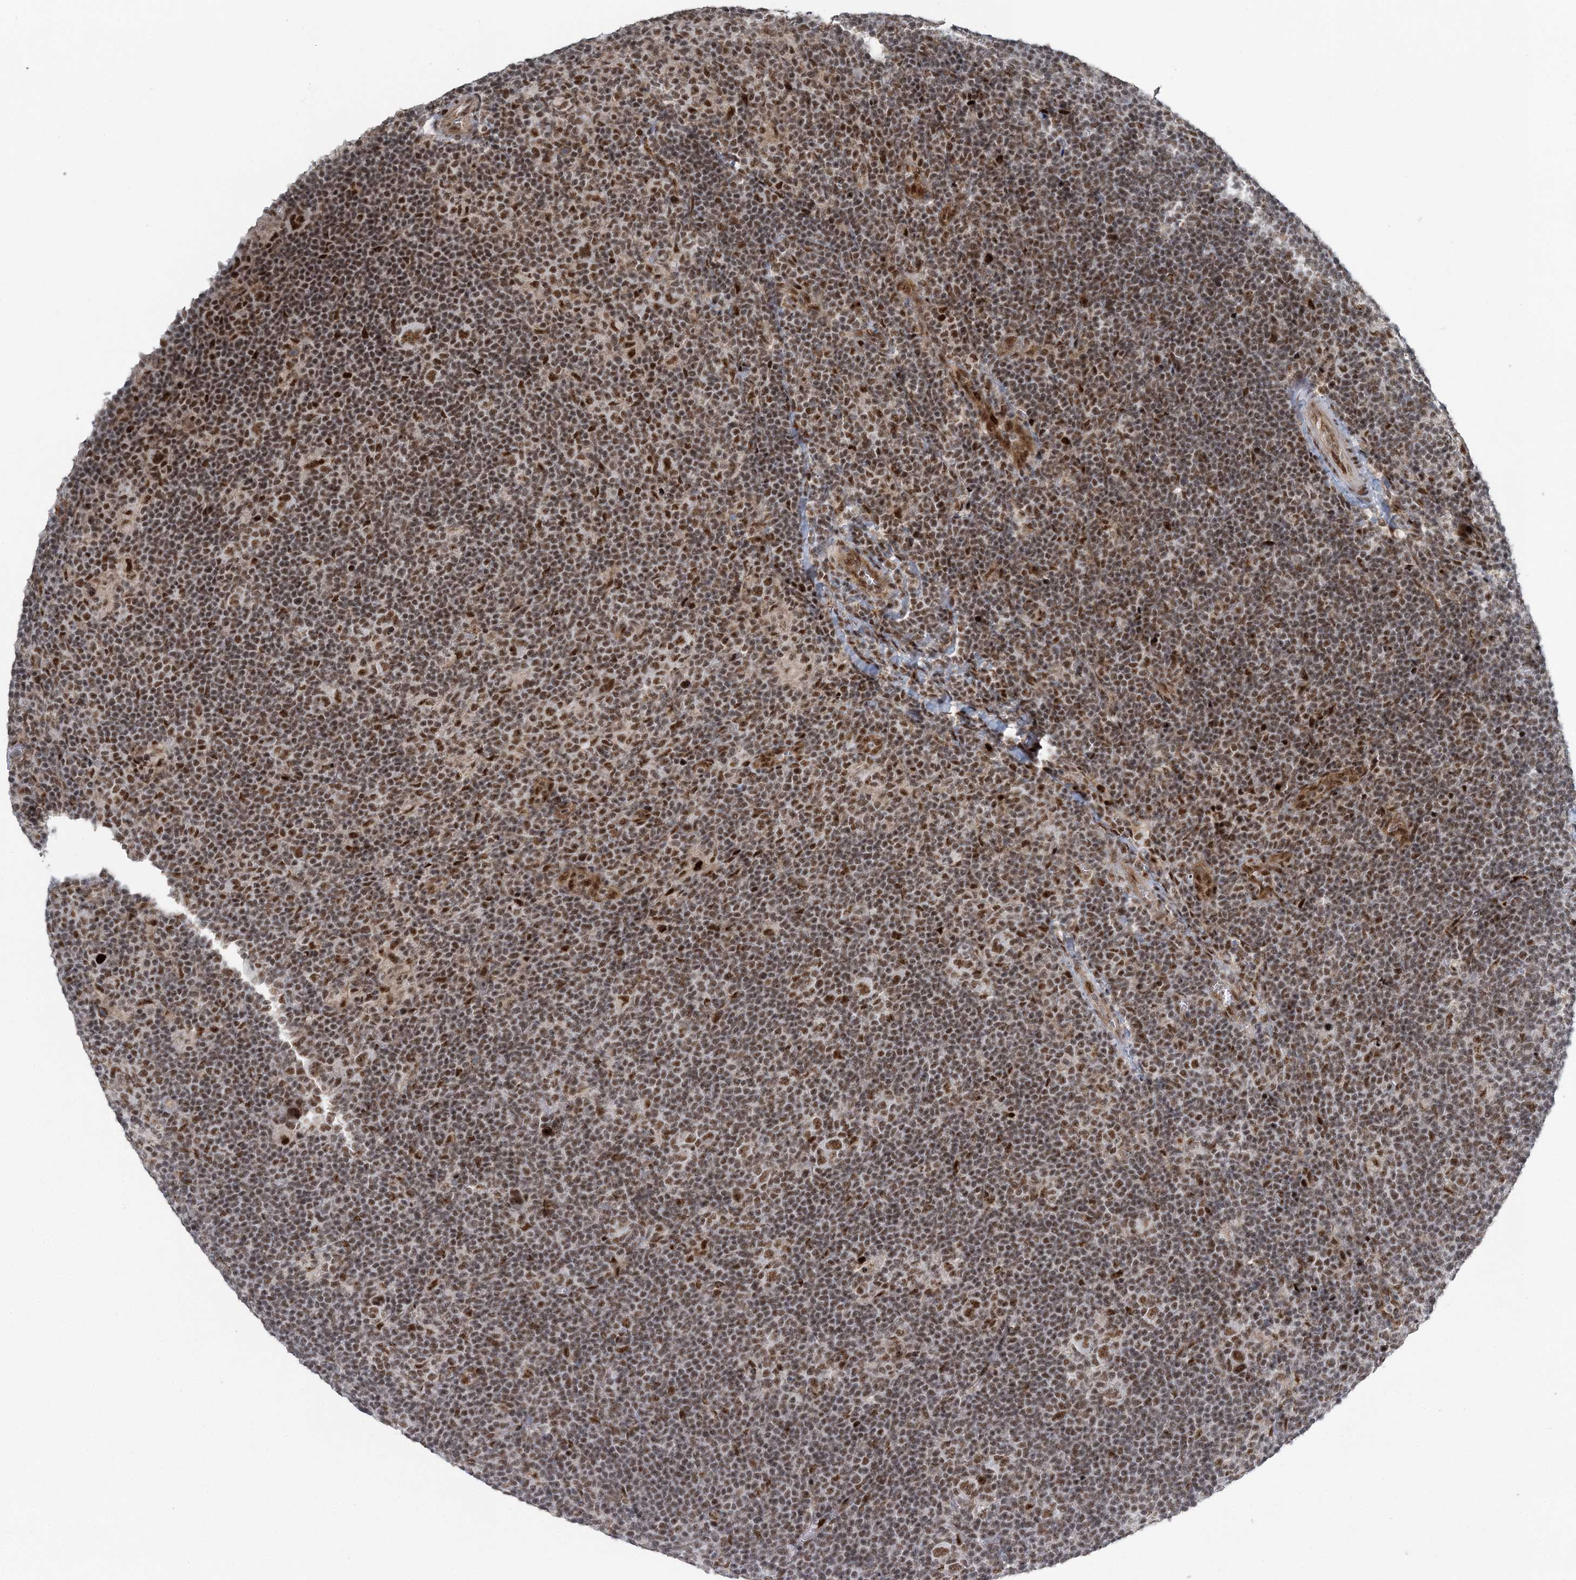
{"staining": {"intensity": "moderate", "quantity": ">75%", "location": "nuclear"}, "tissue": "lymphoma", "cell_type": "Tumor cells", "image_type": "cancer", "snomed": [{"axis": "morphology", "description": "Hodgkin's disease, NOS"}, {"axis": "topography", "description": "Lymph node"}], "caption": "A high-resolution image shows IHC staining of lymphoma, which demonstrates moderate nuclear expression in about >75% of tumor cells. (Stains: DAB in brown, nuclei in blue, Microscopy: brightfield microscopy at high magnification).", "gene": "CWC22", "patient": {"sex": "female", "age": 57}}